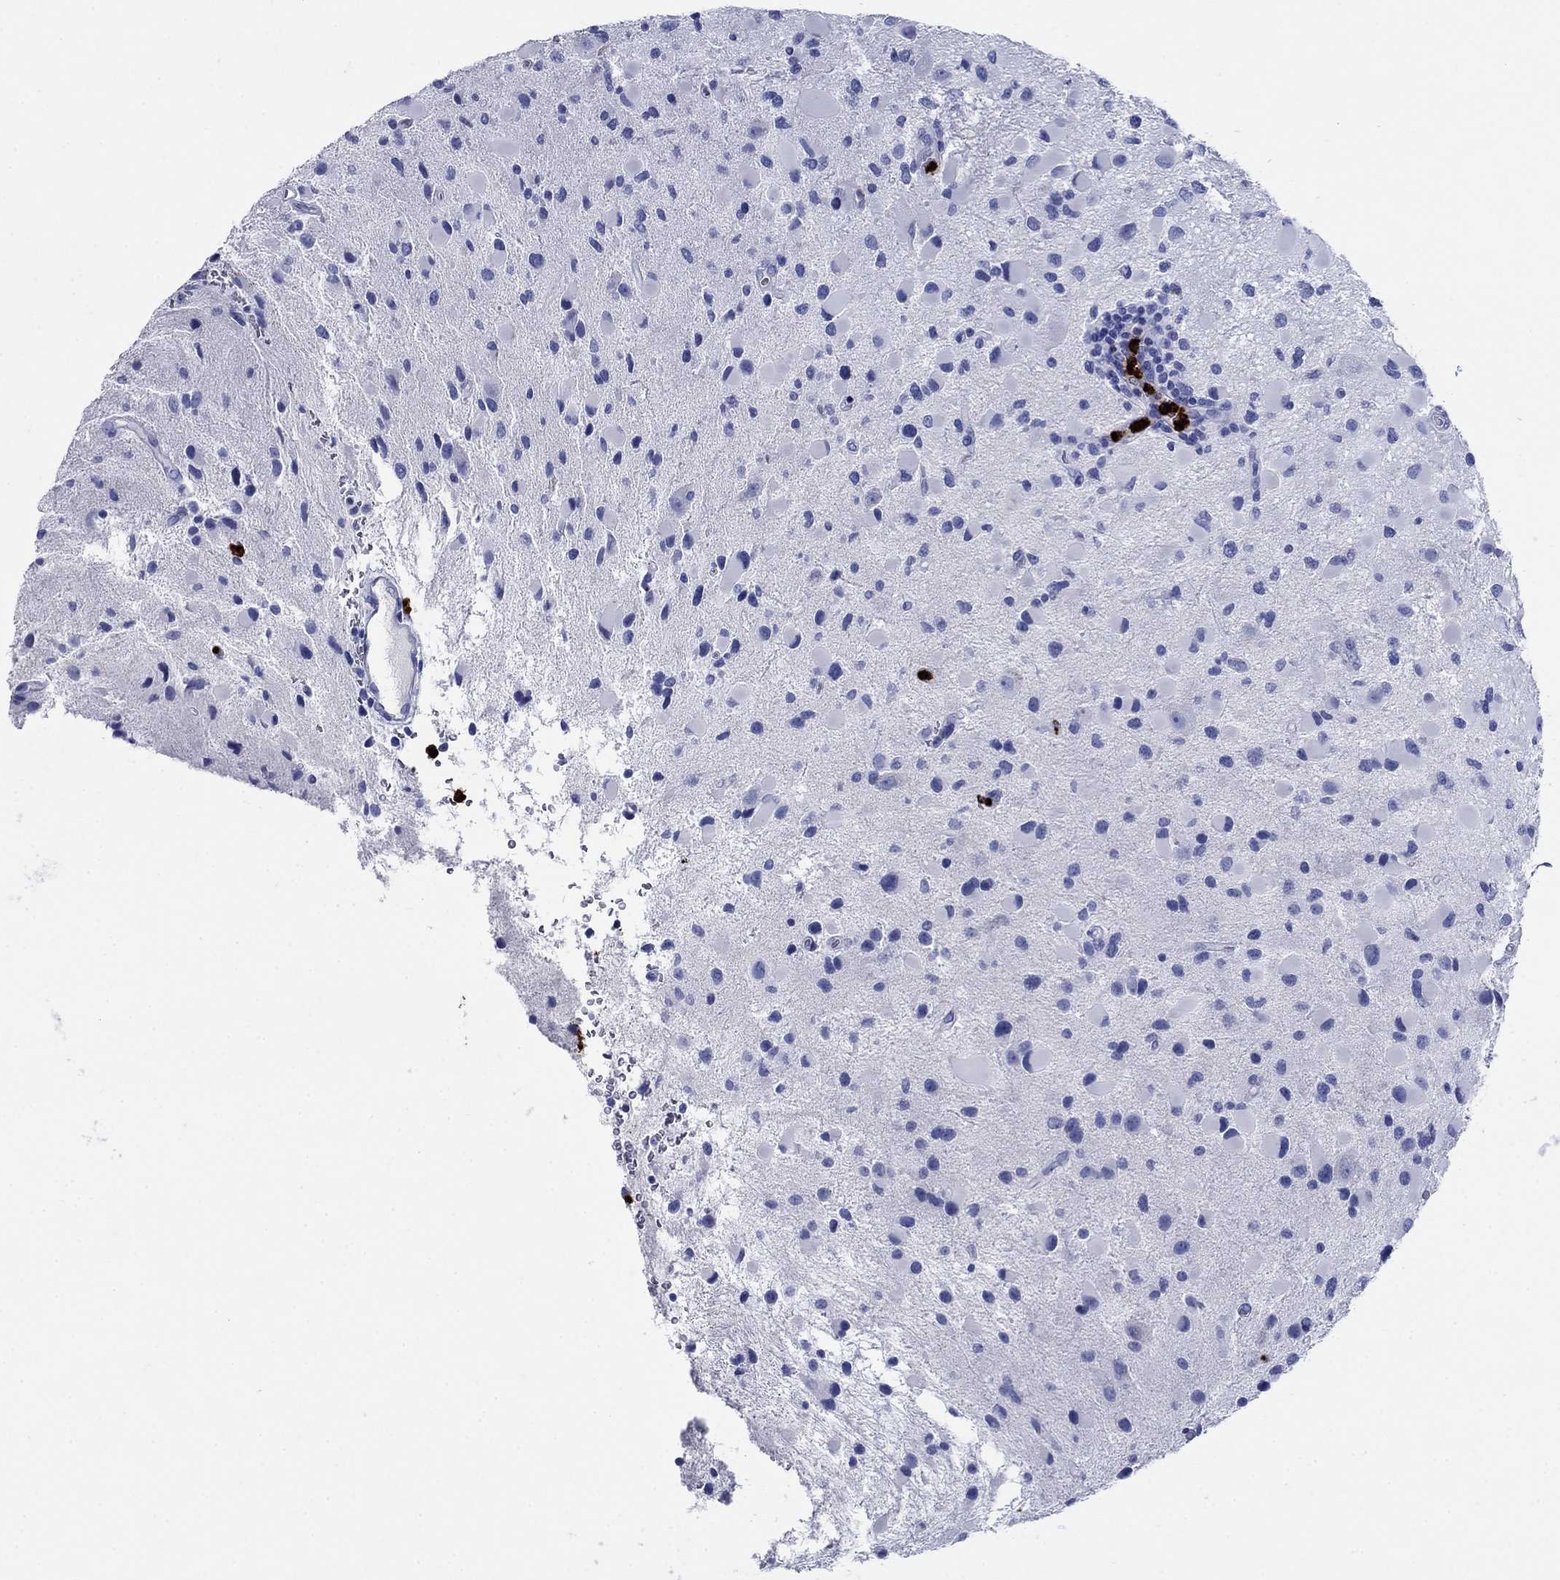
{"staining": {"intensity": "negative", "quantity": "none", "location": "none"}, "tissue": "glioma", "cell_type": "Tumor cells", "image_type": "cancer", "snomed": [{"axis": "morphology", "description": "Glioma, malignant, Low grade"}, {"axis": "topography", "description": "Brain"}], "caption": "Tumor cells show no significant expression in malignant glioma (low-grade).", "gene": "AZU1", "patient": {"sex": "female", "age": 32}}